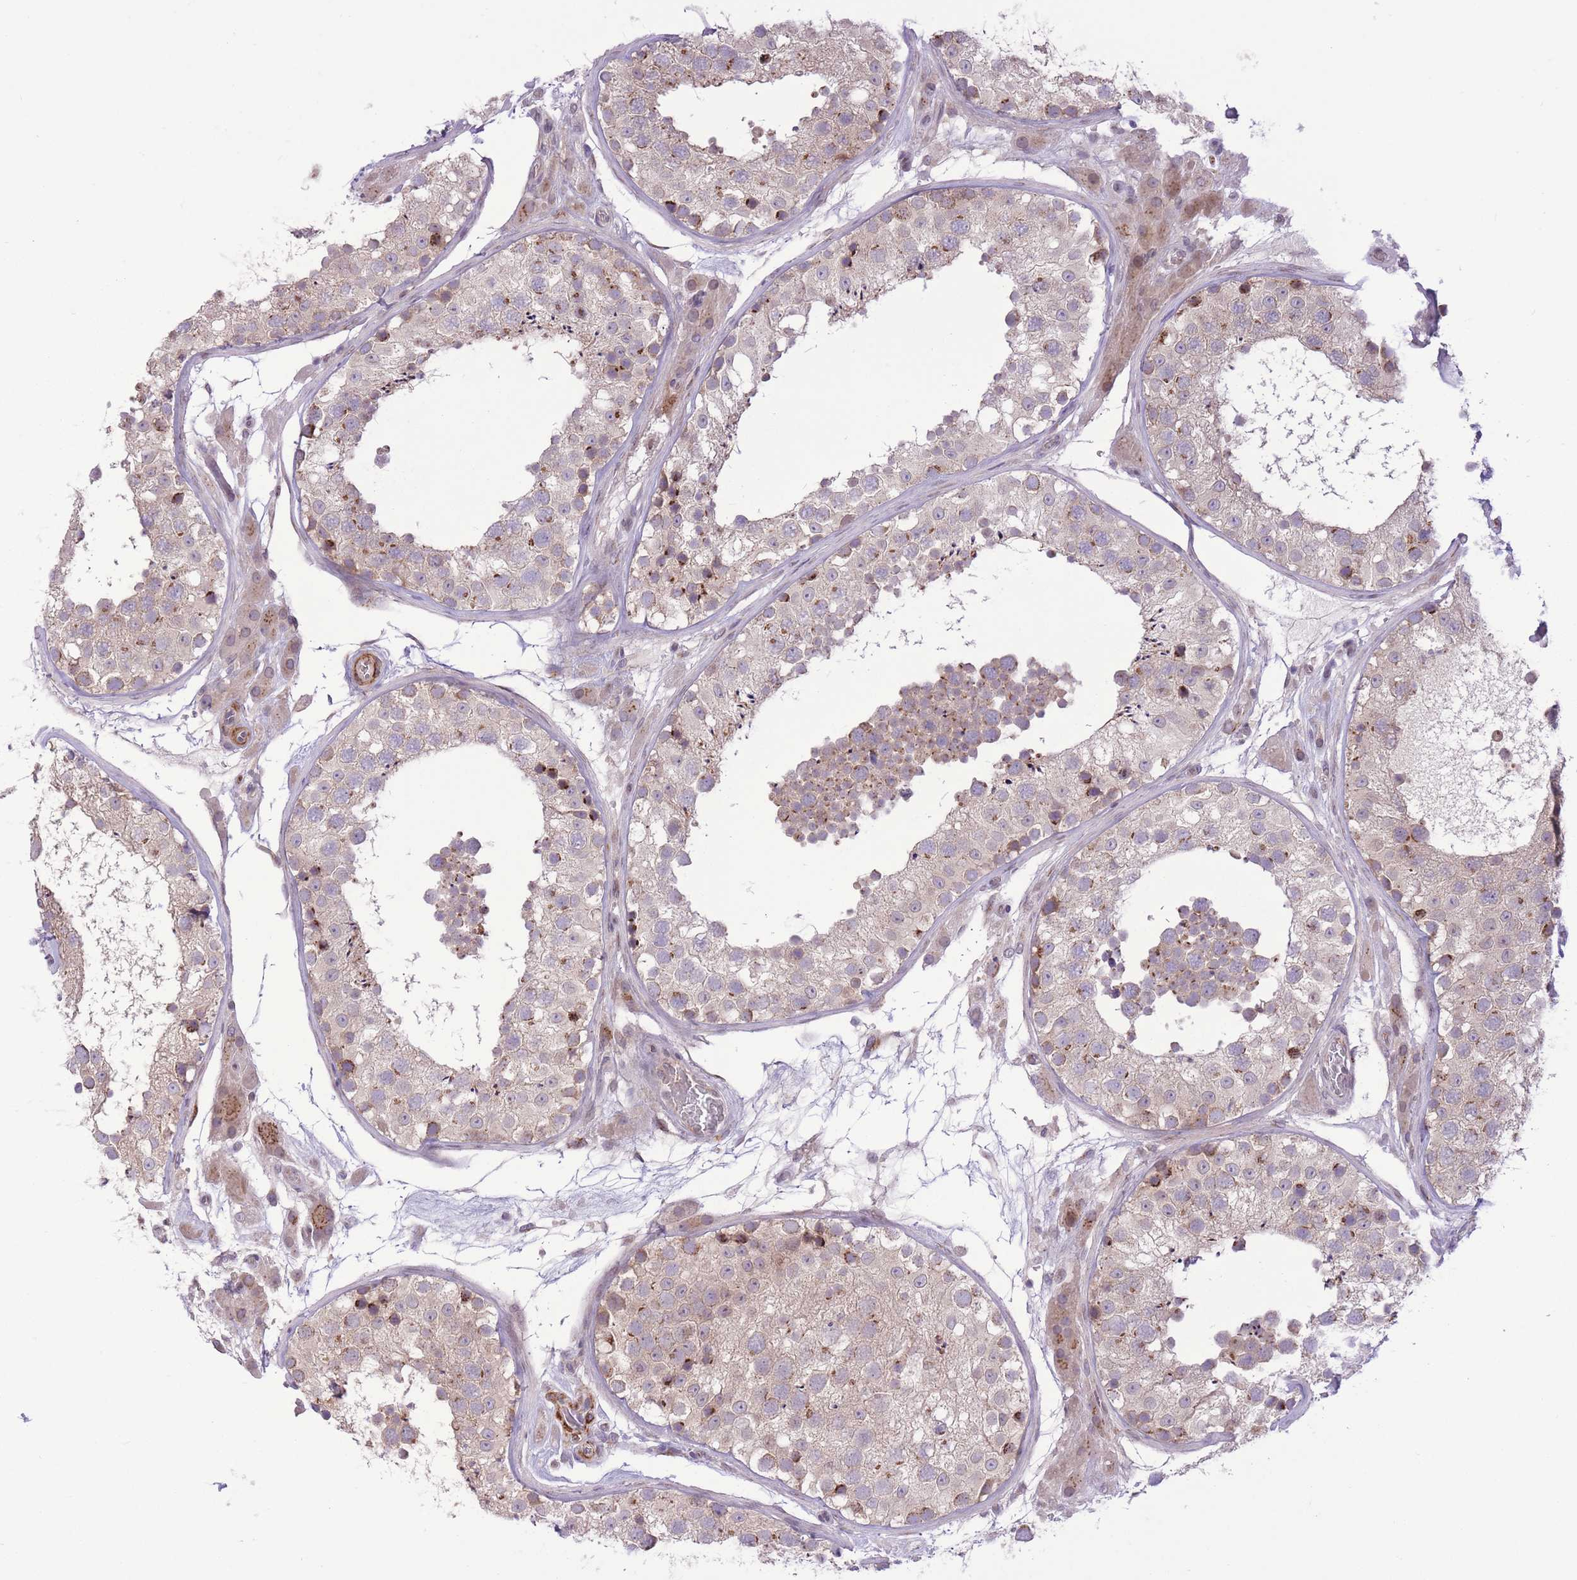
{"staining": {"intensity": "strong", "quantity": "<25%", "location": "cytoplasmic/membranous"}, "tissue": "testis", "cell_type": "Cells in seminiferous ducts", "image_type": "normal", "snomed": [{"axis": "morphology", "description": "Normal tissue, NOS"}, {"axis": "topography", "description": "Testis"}], "caption": "Protein expression analysis of benign testis shows strong cytoplasmic/membranous positivity in about <25% of cells in seminiferous ducts. (brown staining indicates protein expression, while blue staining denotes nuclei).", "gene": "ZBED5", "patient": {"sex": "male", "age": 26}}